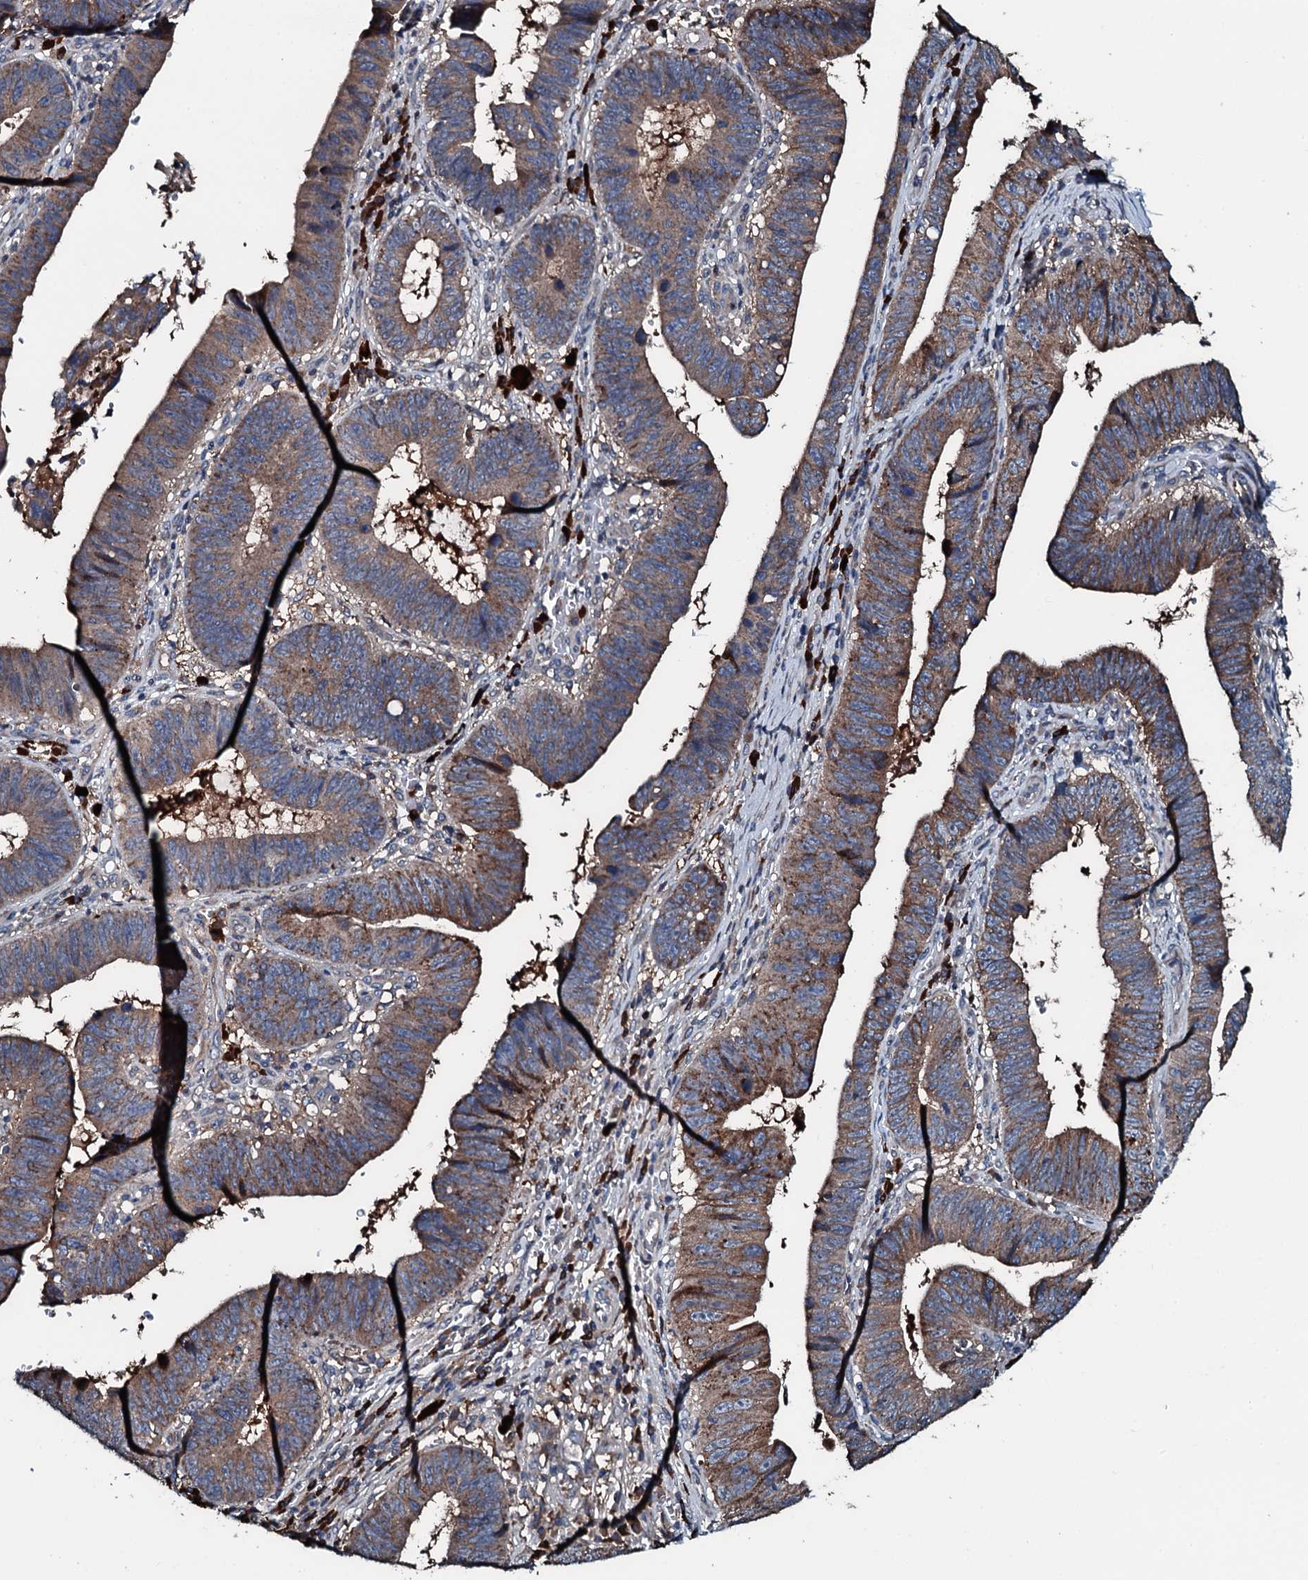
{"staining": {"intensity": "moderate", "quantity": ">75%", "location": "cytoplasmic/membranous"}, "tissue": "stomach cancer", "cell_type": "Tumor cells", "image_type": "cancer", "snomed": [{"axis": "morphology", "description": "Adenocarcinoma, NOS"}, {"axis": "topography", "description": "Stomach"}], "caption": "Brown immunohistochemical staining in stomach cancer demonstrates moderate cytoplasmic/membranous positivity in approximately >75% of tumor cells.", "gene": "AARS1", "patient": {"sex": "male", "age": 59}}